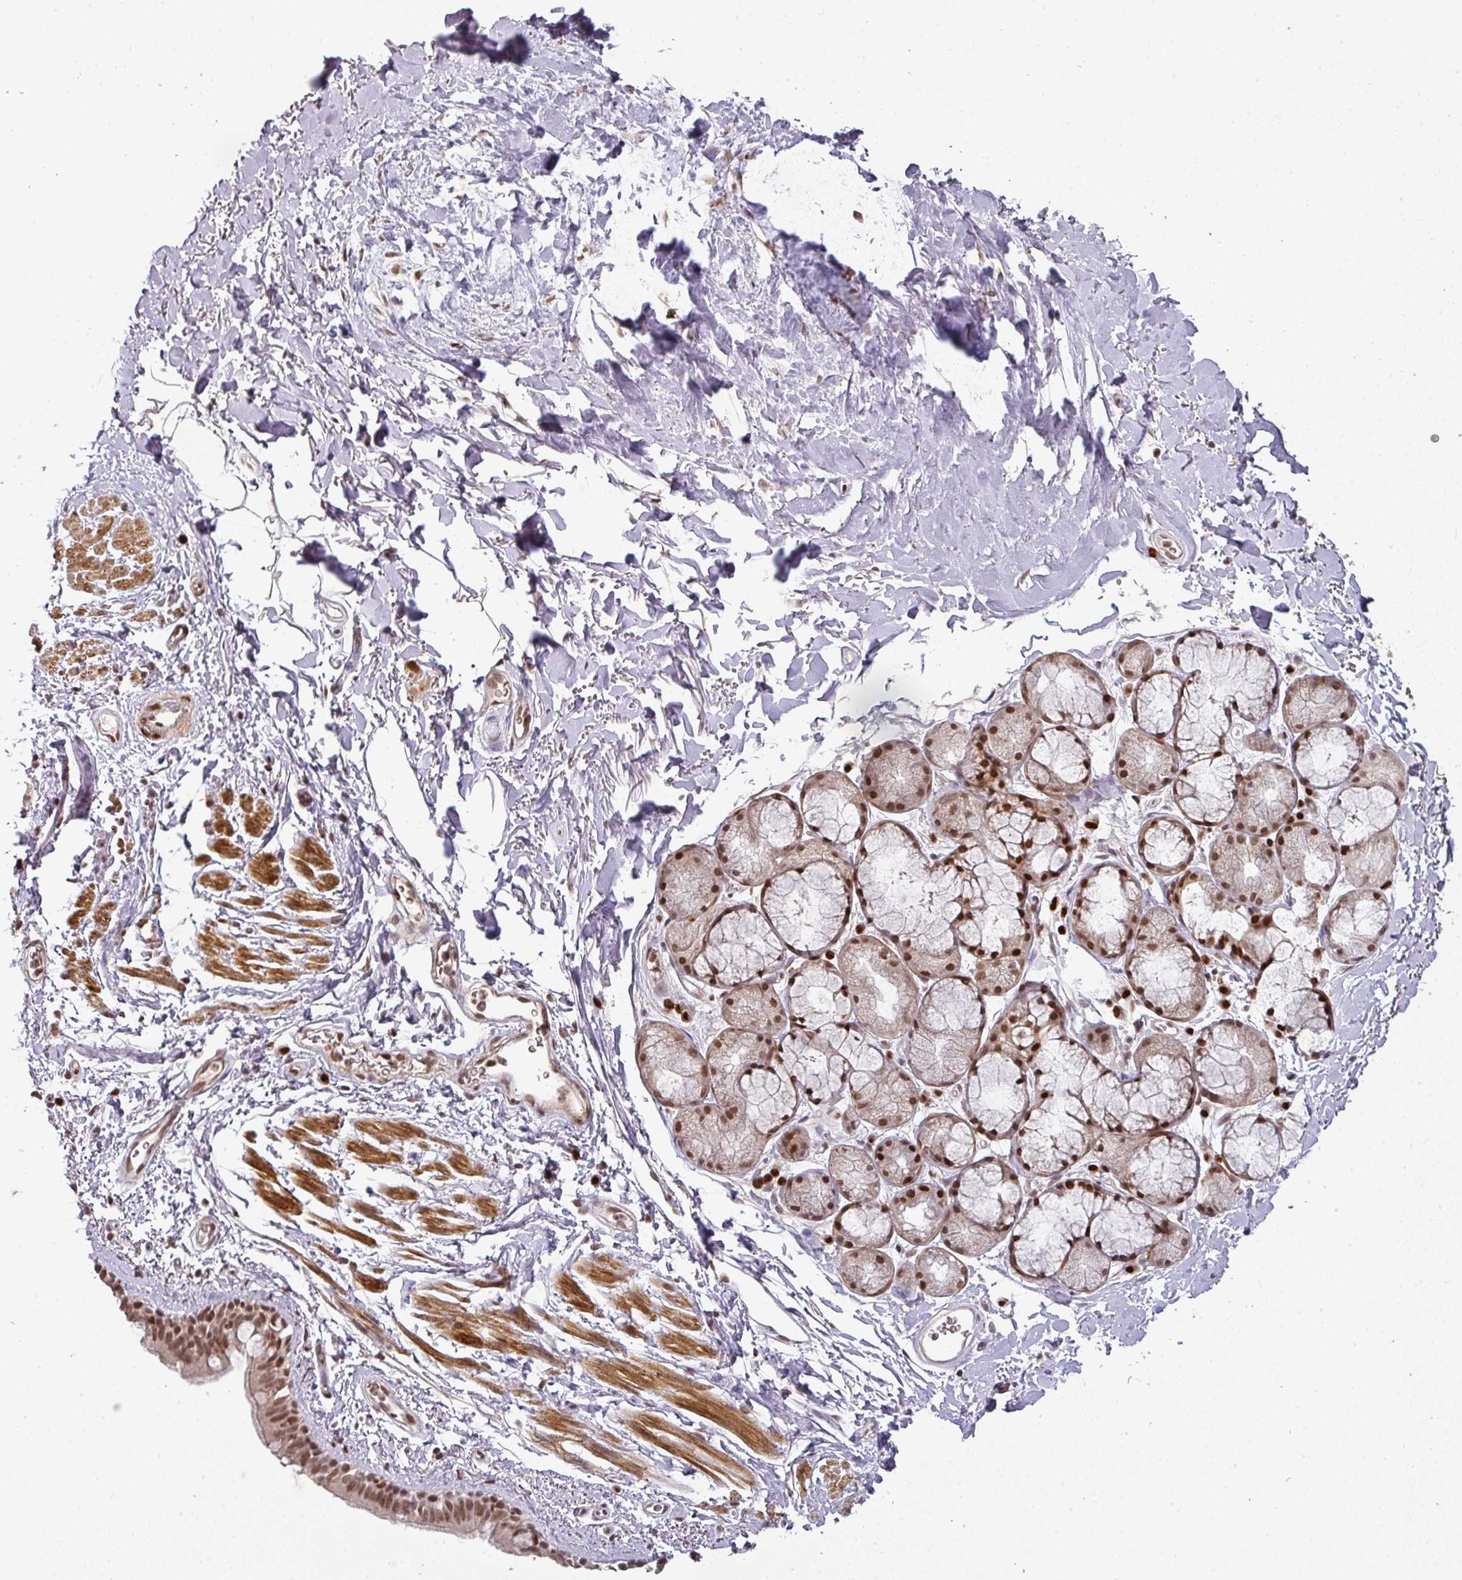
{"staining": {"intensity": "moderate", "quantity": ">75%", "location": "nuclear"}, "tissue": "bronchus", "cell_type": "Respiratory epithelial cells", "image_type": "normal", "snomed": [{"axis": "morphology", "description": "Normal tissue, NOS"}, {"axis": "morphology", "description": "Squamous cell carcinoma, NOS"}, {"axis": "topography", "description": "Bronchus"}, {"axis": "topography", "description": "Lung"}], "caption": "A brown stain labels moderate nuclear positivity of a protein in respiratory epithelial cells of normal bronchus. The protein is shown in brown color, while the nuclei are stained blue.", "gene": "GPRIN2", "patient": {"sex": "female", "age": 70}}